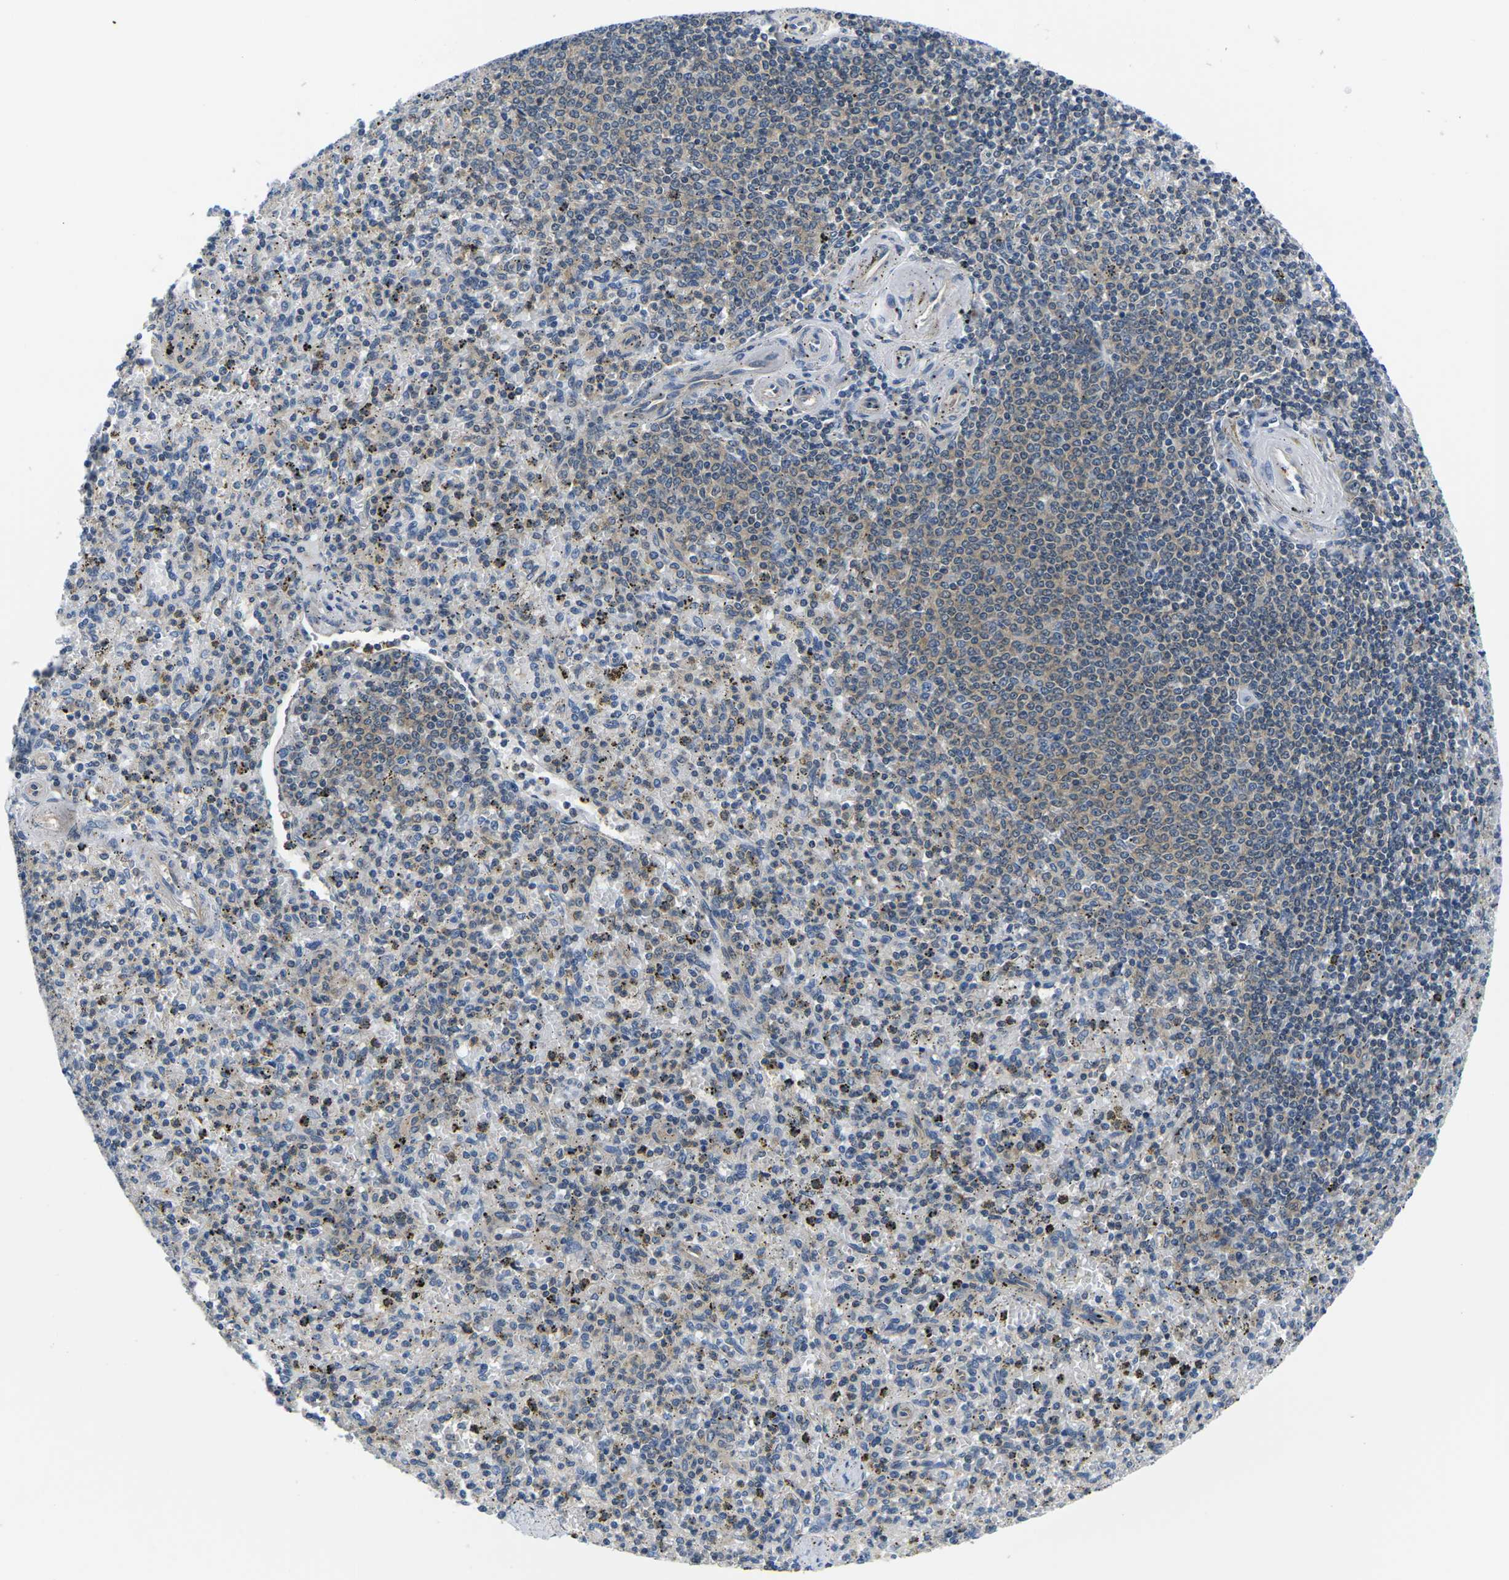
{"staining": {"intensity": "weak", "quantity": "<25%", "location": "cytoplasmic/membranous"}, "tissue": "spleen", "cell_type": "Cells in red pulp", "image_type": "normal", "snomed": [{"axis": "morphology", "description": "Normal tissue, NOS"}, {"axis": "topography", "description": "Spleen"}], "caption": "Immunohistochemical staining of normal human spleen demonstrates no significant positivity in cells in red pulp. (Stains: DAB immunohistochemistry (IHC) with hematoxylin counter stain, Microscopy: brightfield microscopy at high magnification).", "gene": "GSK3B", "patient": {"sex": "male", "age": 72}}